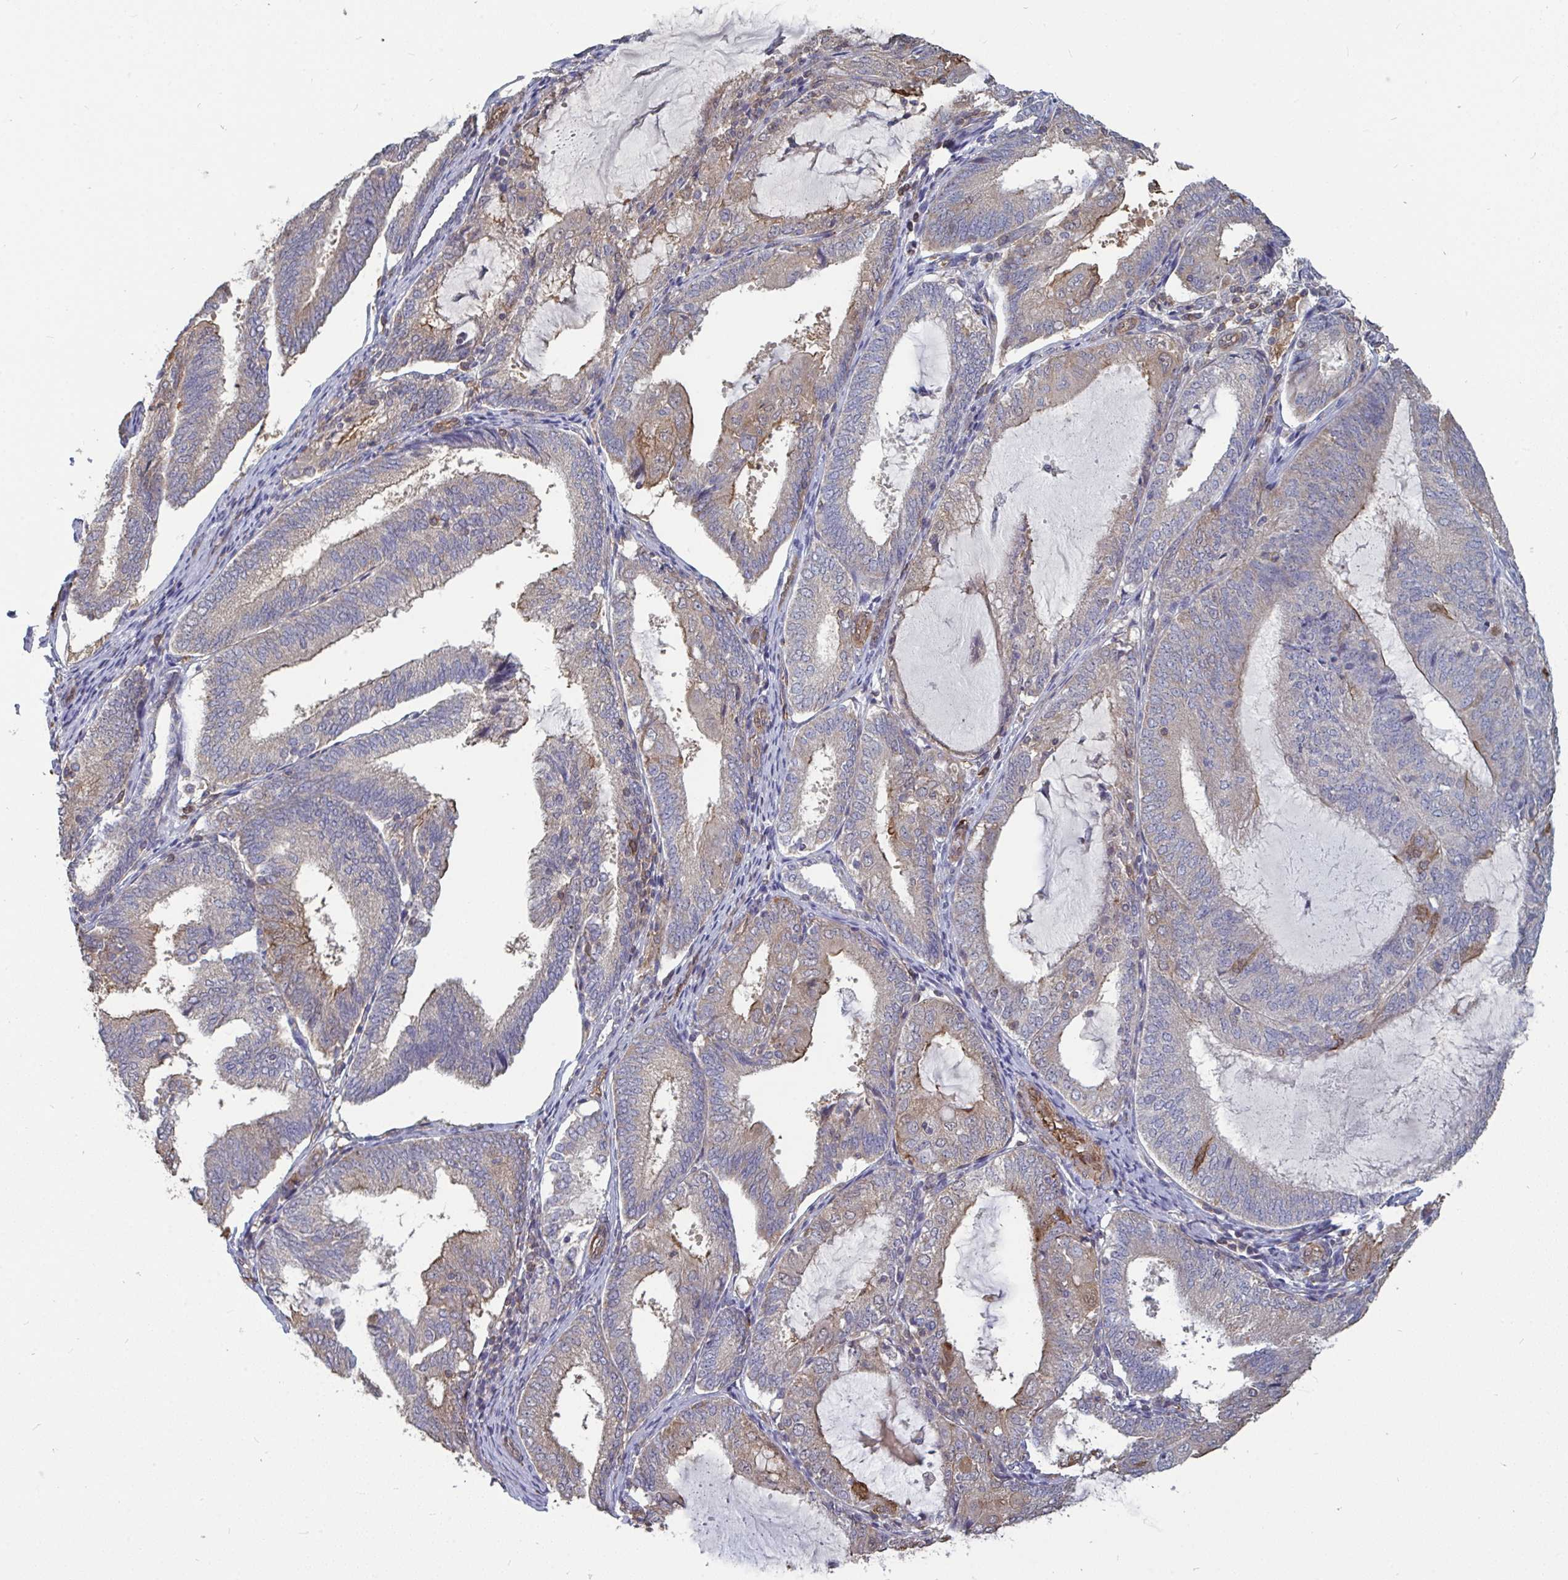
{"staining": {"intensity": "moderate", "quantity": "<25%", "location": "cytoplasmic/membranous"}, "tissue": "endometrial cancer", "cell_type": "Tumor cells", "image_type": "cancer", "snomed": [{"axis": "morphology", "description": "Adenocarcinoma, NOS"}, {"axis": "topography", "description": "Endometrium"}], "caption": "Brown immunohistochemical staining in human endometrial cancer (adenocarcinoma) shows moderate cytoplasmic/membranous expression in approximately <25% of tumor cells. Ihc stains the protein of interest in brown and the nuclei are stained blue.", "gene": "ISCU", "patient": {"sex": "female", "age": 81}}